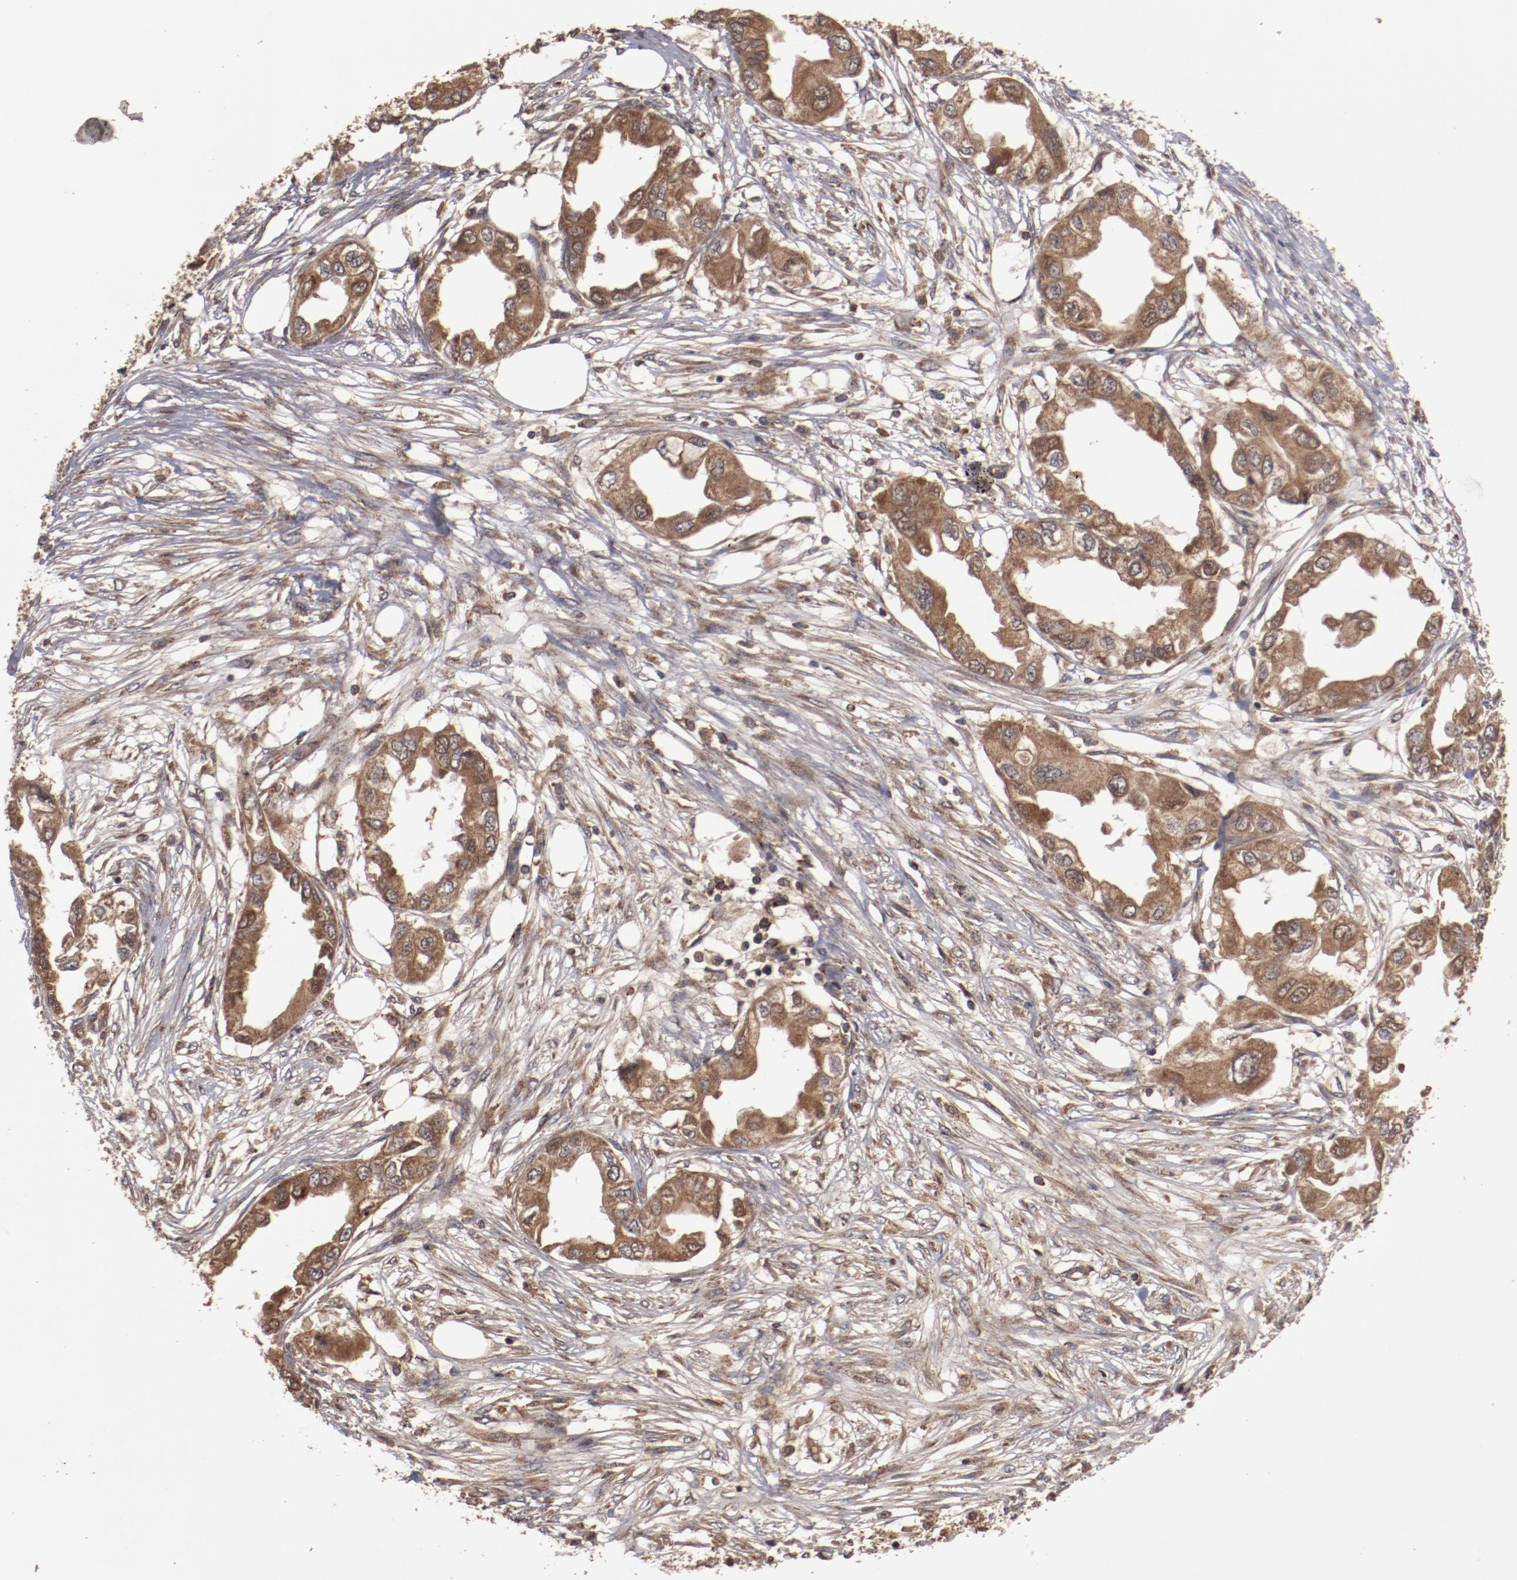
{"staining": {"intensity": "strong", "quantity": ">75%", "location": "cytoplasmic/membranous"}, "tissue": "endometrial cancer", "cell_type": "Tumor cells", "image_type": "cancer", "snomed": [{"axis": "morphology", "description": "Adenocarcinoma, NOS"}, {"axis": "topography", "description": "Endometrium"}], "caption": "There is high levels of strong cytoplasmic/membranous expression in tumor cells of endometrial cancer (adenocarcinoma), as demonstrated by immunohistochemical staining (brown color).", "gene": "TENM1", "patient": {"sex": "female", "age": 67}}